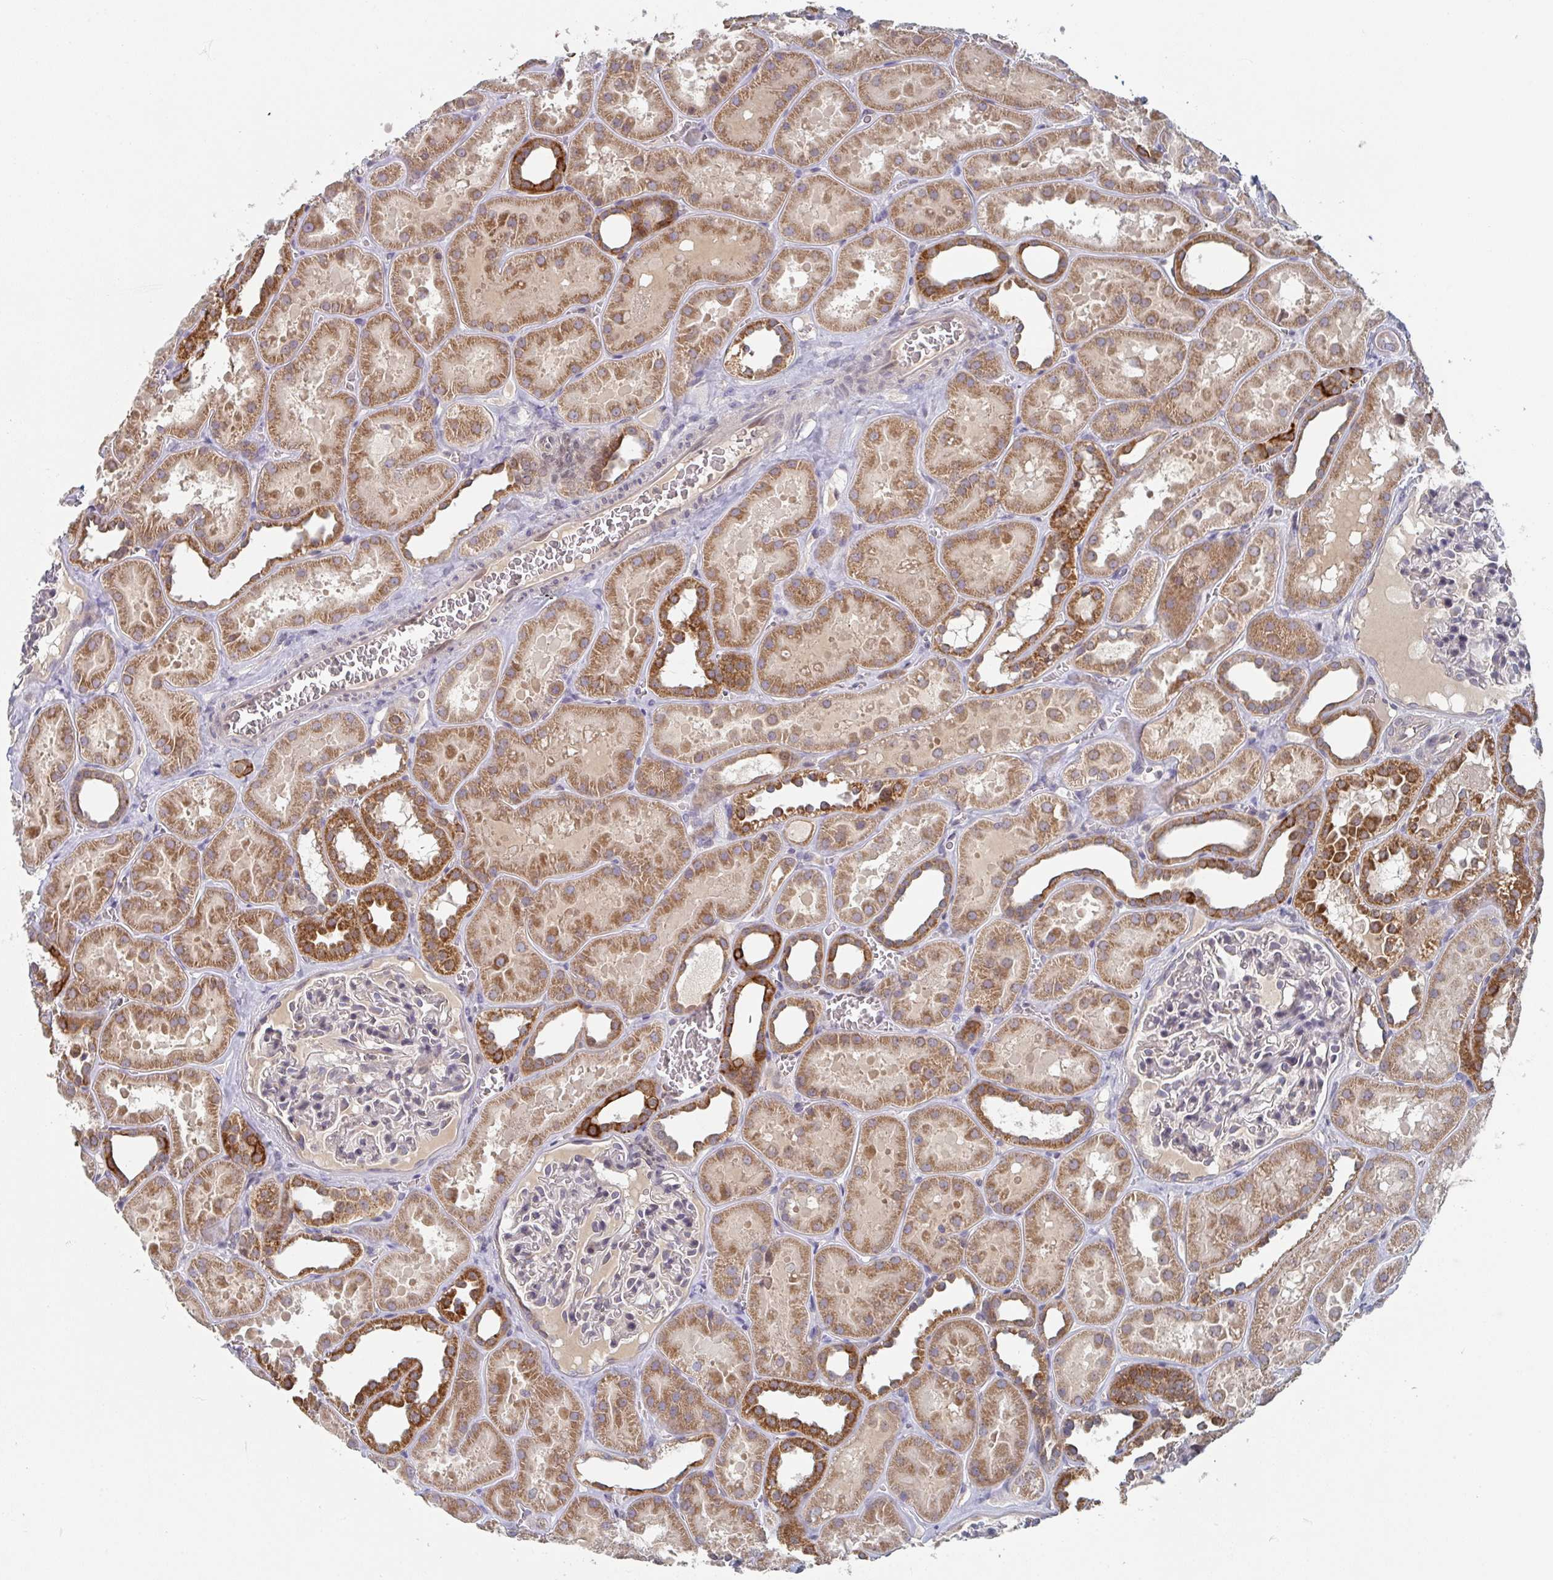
{"staining": {"intensity": "negative", "quantity": "none", "location": "none"}, "tissue": "kidney", "cell_type": "Cells in glomeruli", "image_type": "normal", "snomed": [{"axis": "morphology", "description": "Normal tissue, NOS"}, {"axis": "topography", "description": "Kidney"}], "caption": "Immunohistochemistry micrograph of normal human kidney stained for a protein (brown), which displays no positivity in cells in glomeruli.", "gene": "ELOVL1", "patient": {"sex": "female", "age": 41}}